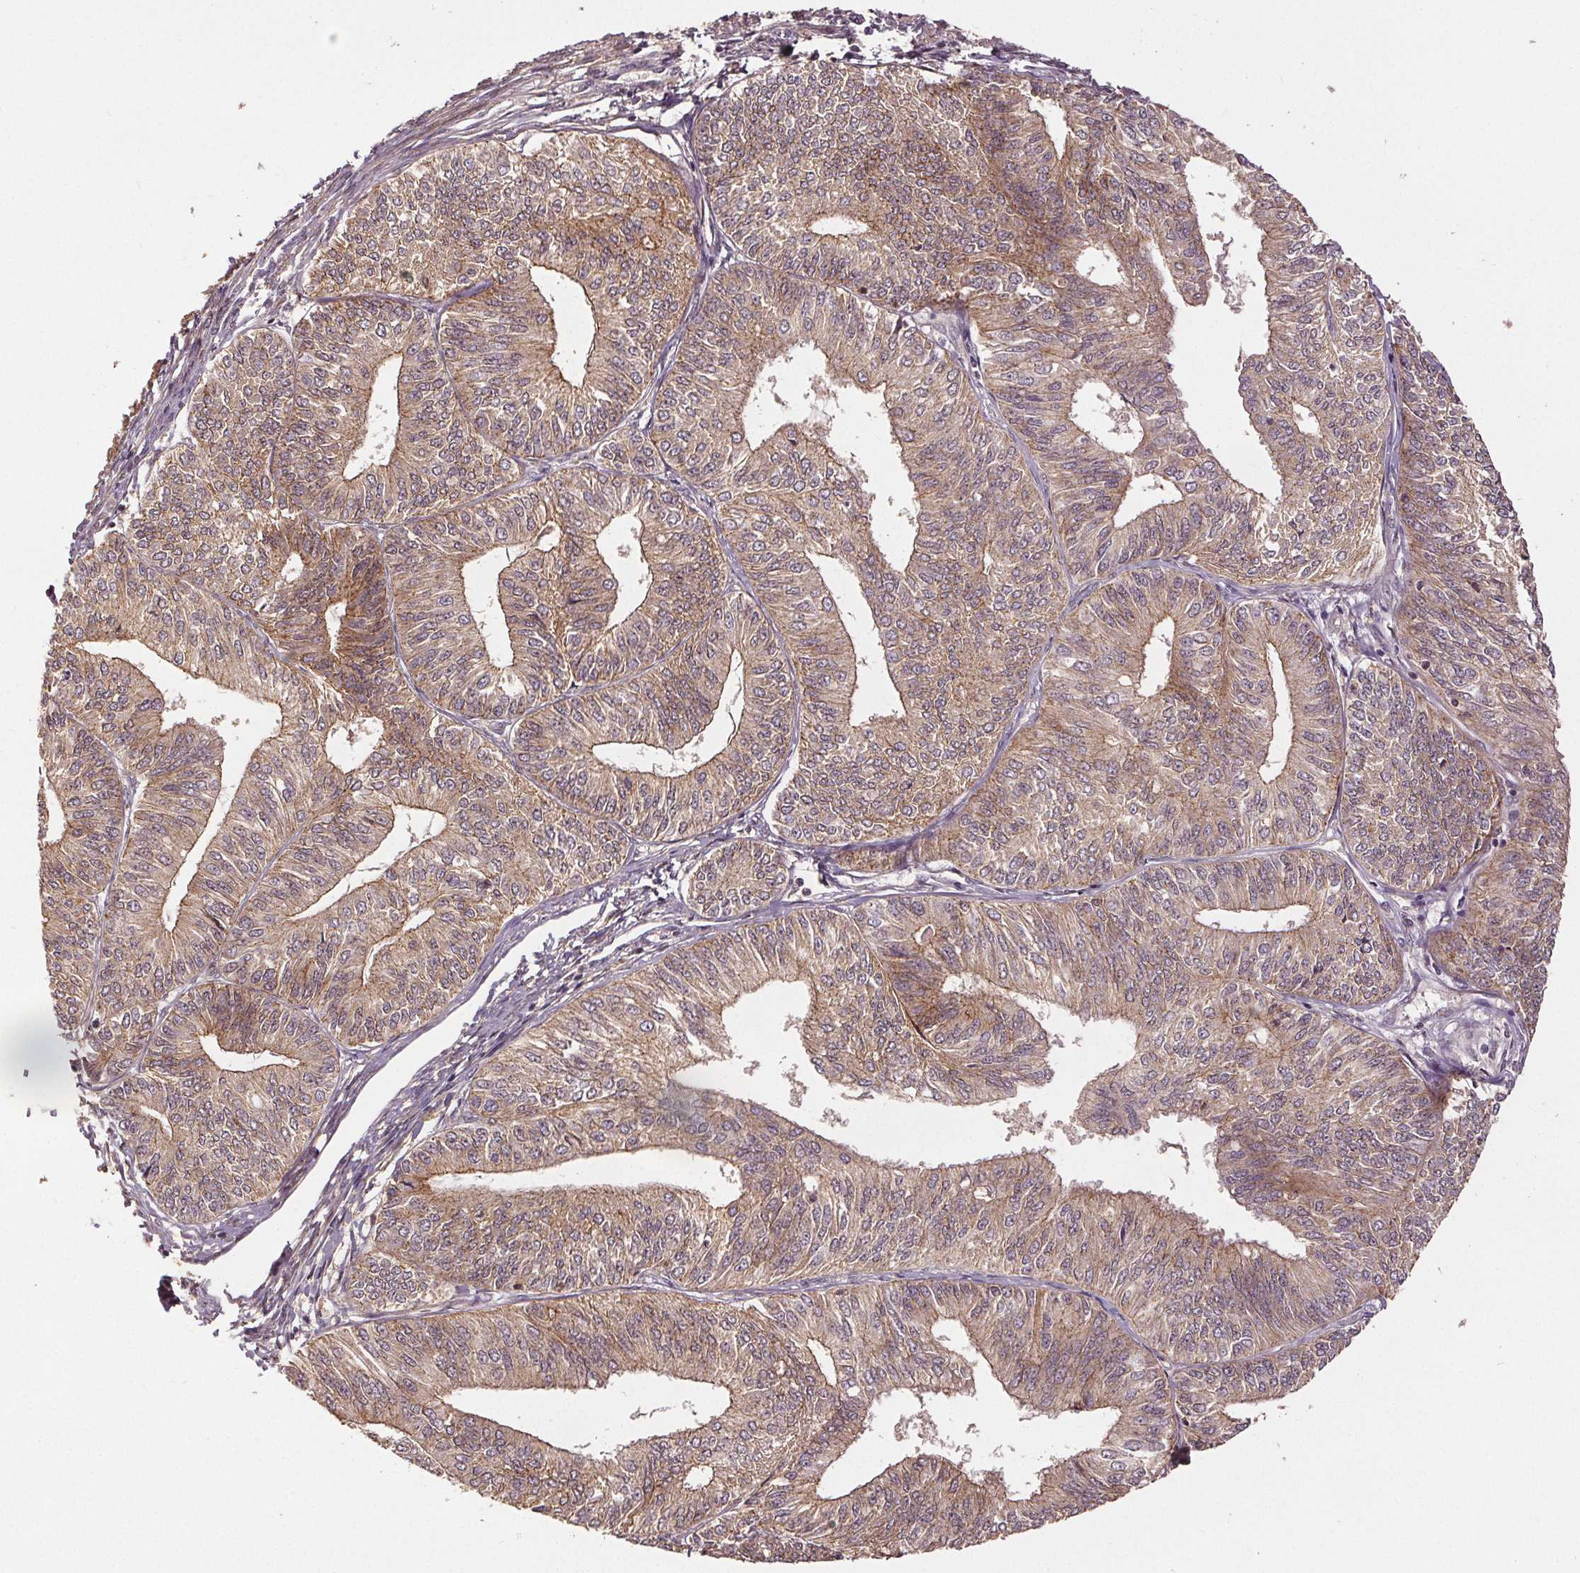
{"staining": {"intensity": "weak", "quantity": ">75%", "location": "cytoplasmic/membranous"}, "tissue": "endometrial cancer", "cell_type": "Tumor cells", "image_type": "cancer", "snomed": [{"axis": "morphology", "description": "Adenocarcinoma, NOS"}, {"axis": "topography", "description": "Endometrium"}], "caption": "IHC (DAB) staining of endometrial cancer (adenocarcinoma) demonstrates weak cytoplasmic/membranous protein expression in approximately >75% of tumor cells. The staining was performed using DAB (3,3'-diaminobenzidine) to visualize the protein expression in brown, while the nuclei were stained in blue with hematoxylin (Magnification: 20x).", "gene": "EPHB3", "patient": {"sex": "female", "age": 58}}